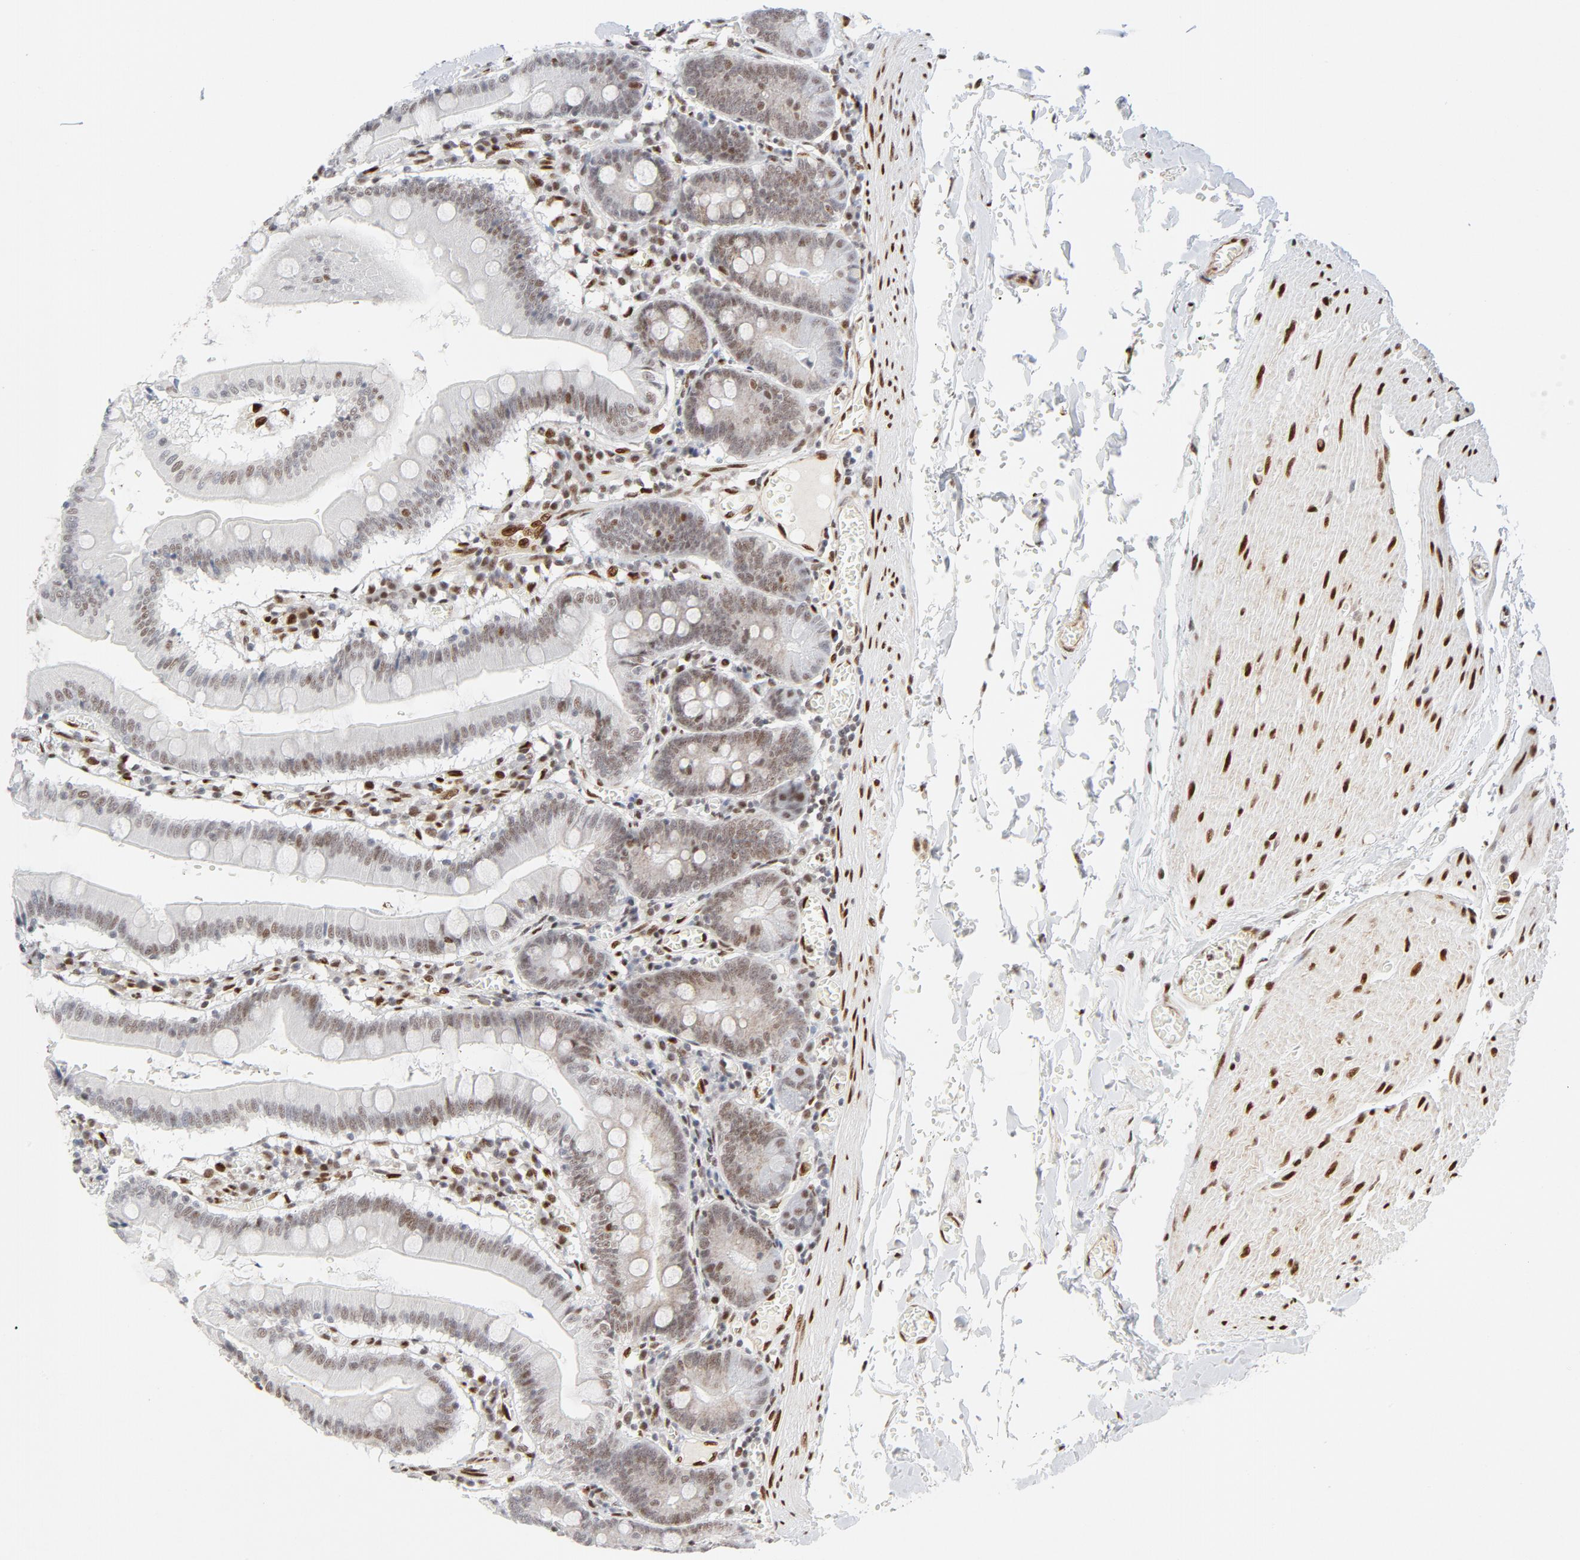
{"staining": {"intensity": "weak", "quantity": "25%-75%", "location": "nuclear"}, "tissue": "small intestine", "cell_type": "Glandular cells", "image_type": "normal", "snomed": [{"axis": "morphology", "description": "Normal tissue, NOS"}, {"axis": "topography", "description": "Small intestine"}], "caption": "A micrograph showing weak nuclear staining in about 25%-75% of glandular cells in benign small intestine, as visualized by brown immunohistochemical staining.", "gene": "MEF2A", "patient": {"sex": "male", "age": 71}}